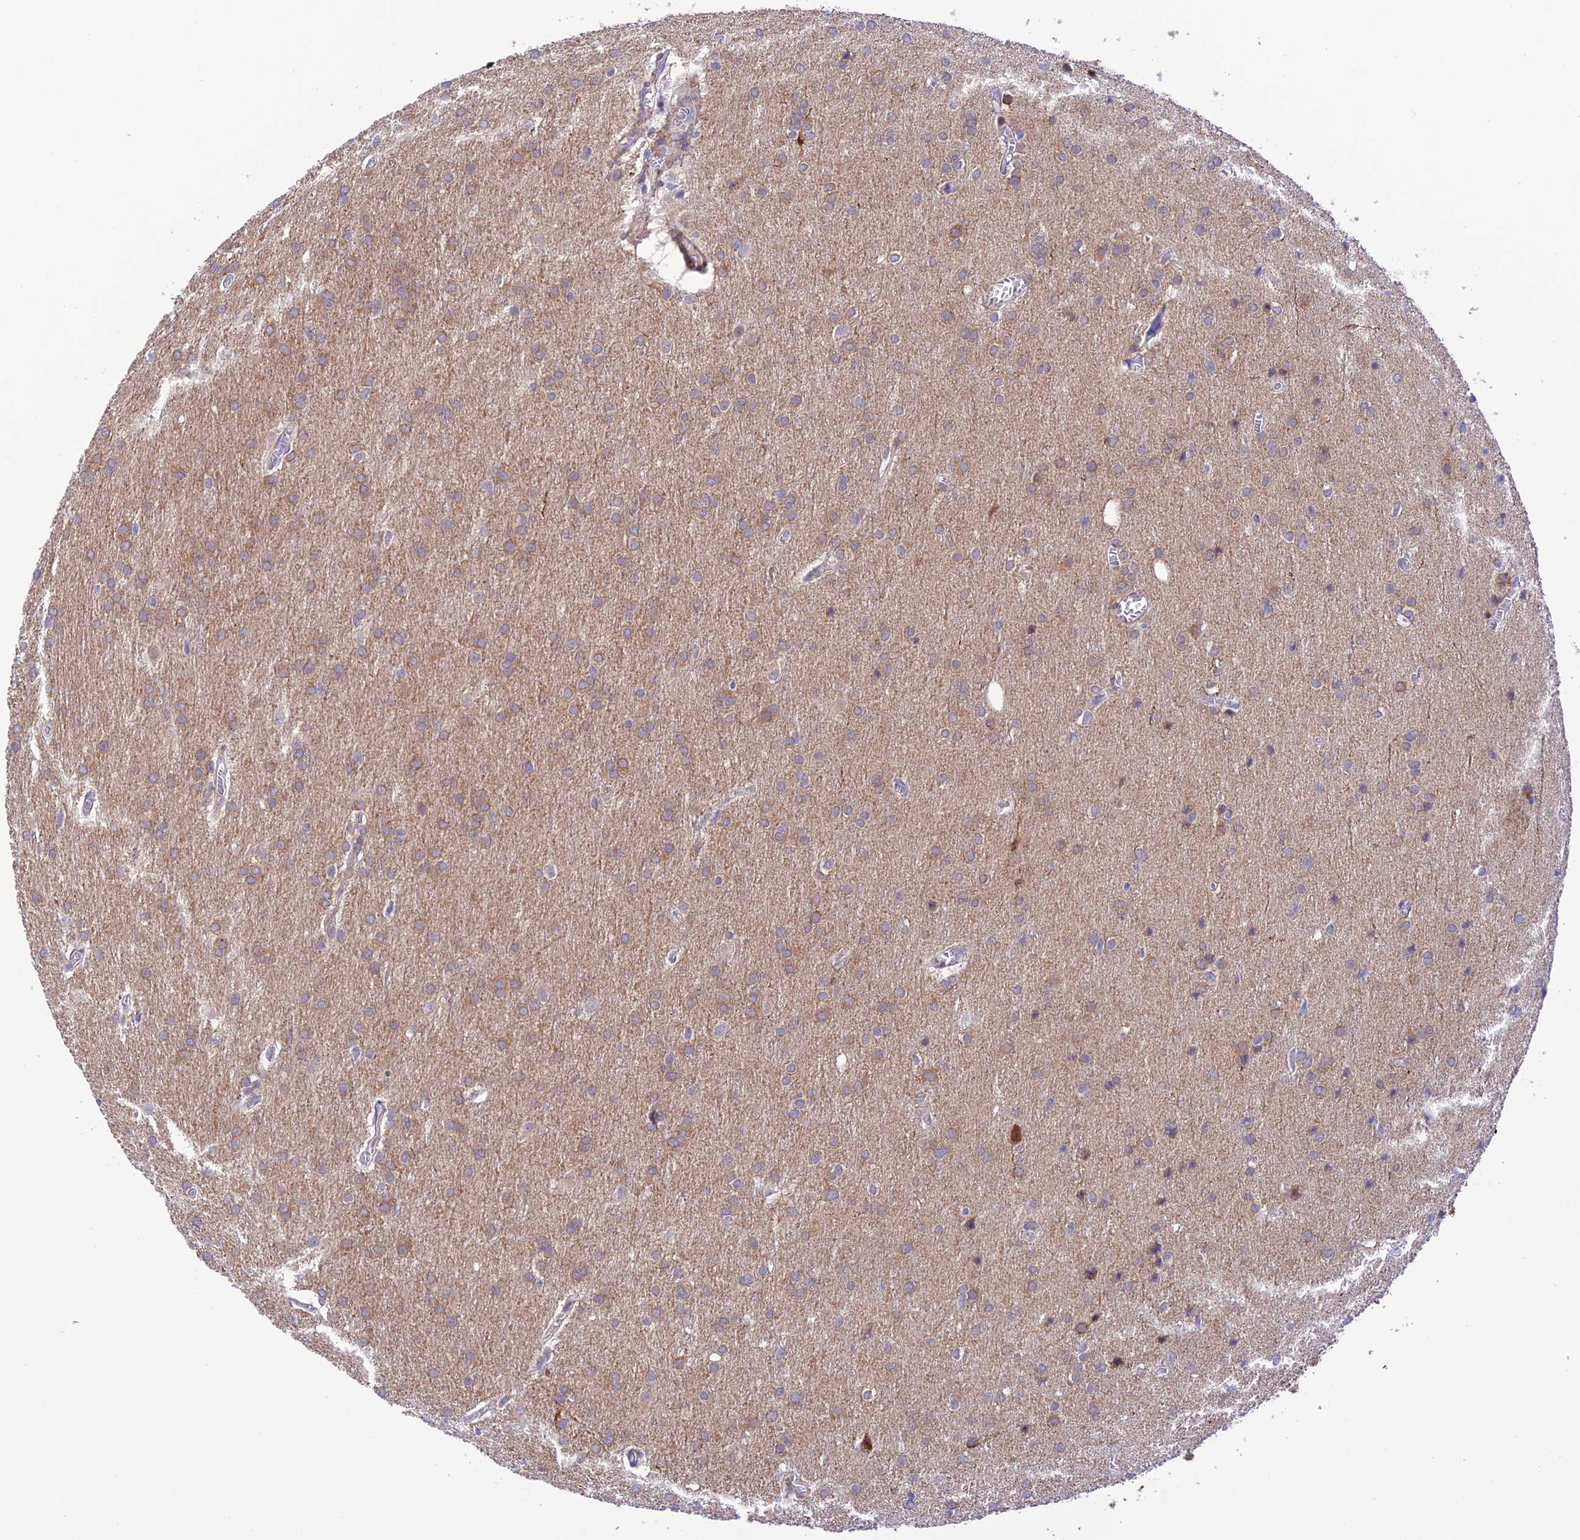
{"staining": {"intensity": "weak", "quantity": "25%-75%", "location": "cytoplasmic/membranous"}, "tissue": "glioma", "cell_type": "Tumor cells", "image_type": "cancer", "snomed": [{"axis": "morphology", "description": "Glioma, malignant, Low grade"}, {"axis": "topography", "description": "Brain"}], "caption": "This image reveals immunohistochemistry (IHC) staining of low-grade glioma (malignant), with low weak cytoplasmic/membranous expression in about 25%-75% of tumor cells.", "gene": "WDR55", "patient": {"sex": "female", "age": 32}}